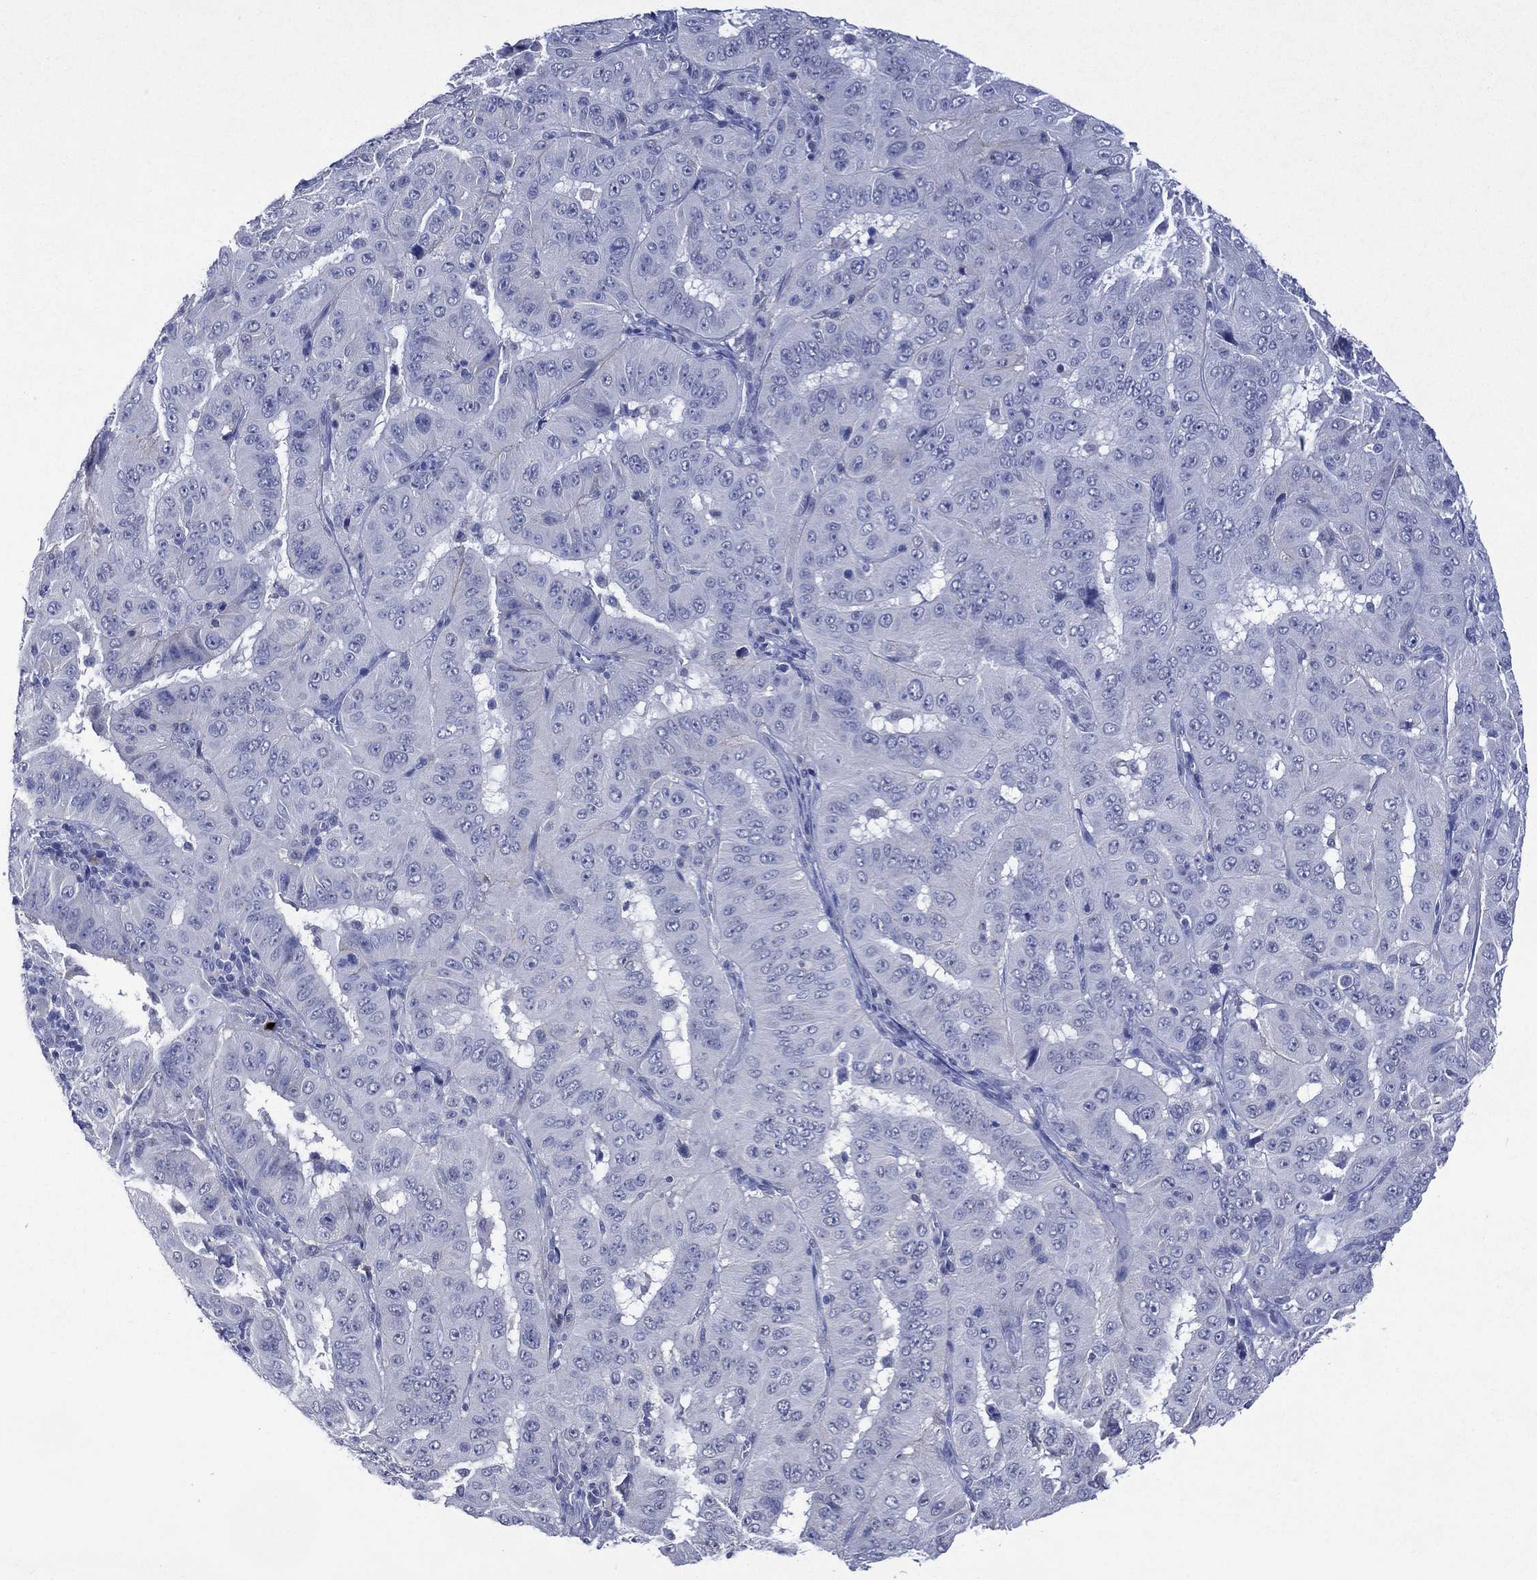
{"staining": {"intensity": "negative", "quantity": "none", "location": "none"}, "tissue": "pancreatic cancer", "cell_type": "Tumor cells", "image_type": "cancer", "snomed": [{"axis": "morphology", "description": "Adenocarcinoma, NOS"}, {"axis": "topography", "description": "Pancreas"}], "caption": "The image shows no significant expression in tumor cells of pancreatic cancer (adenocarcinoma).", "gene": "ASB10", "patient": {"sex": "male", "age": 63}}